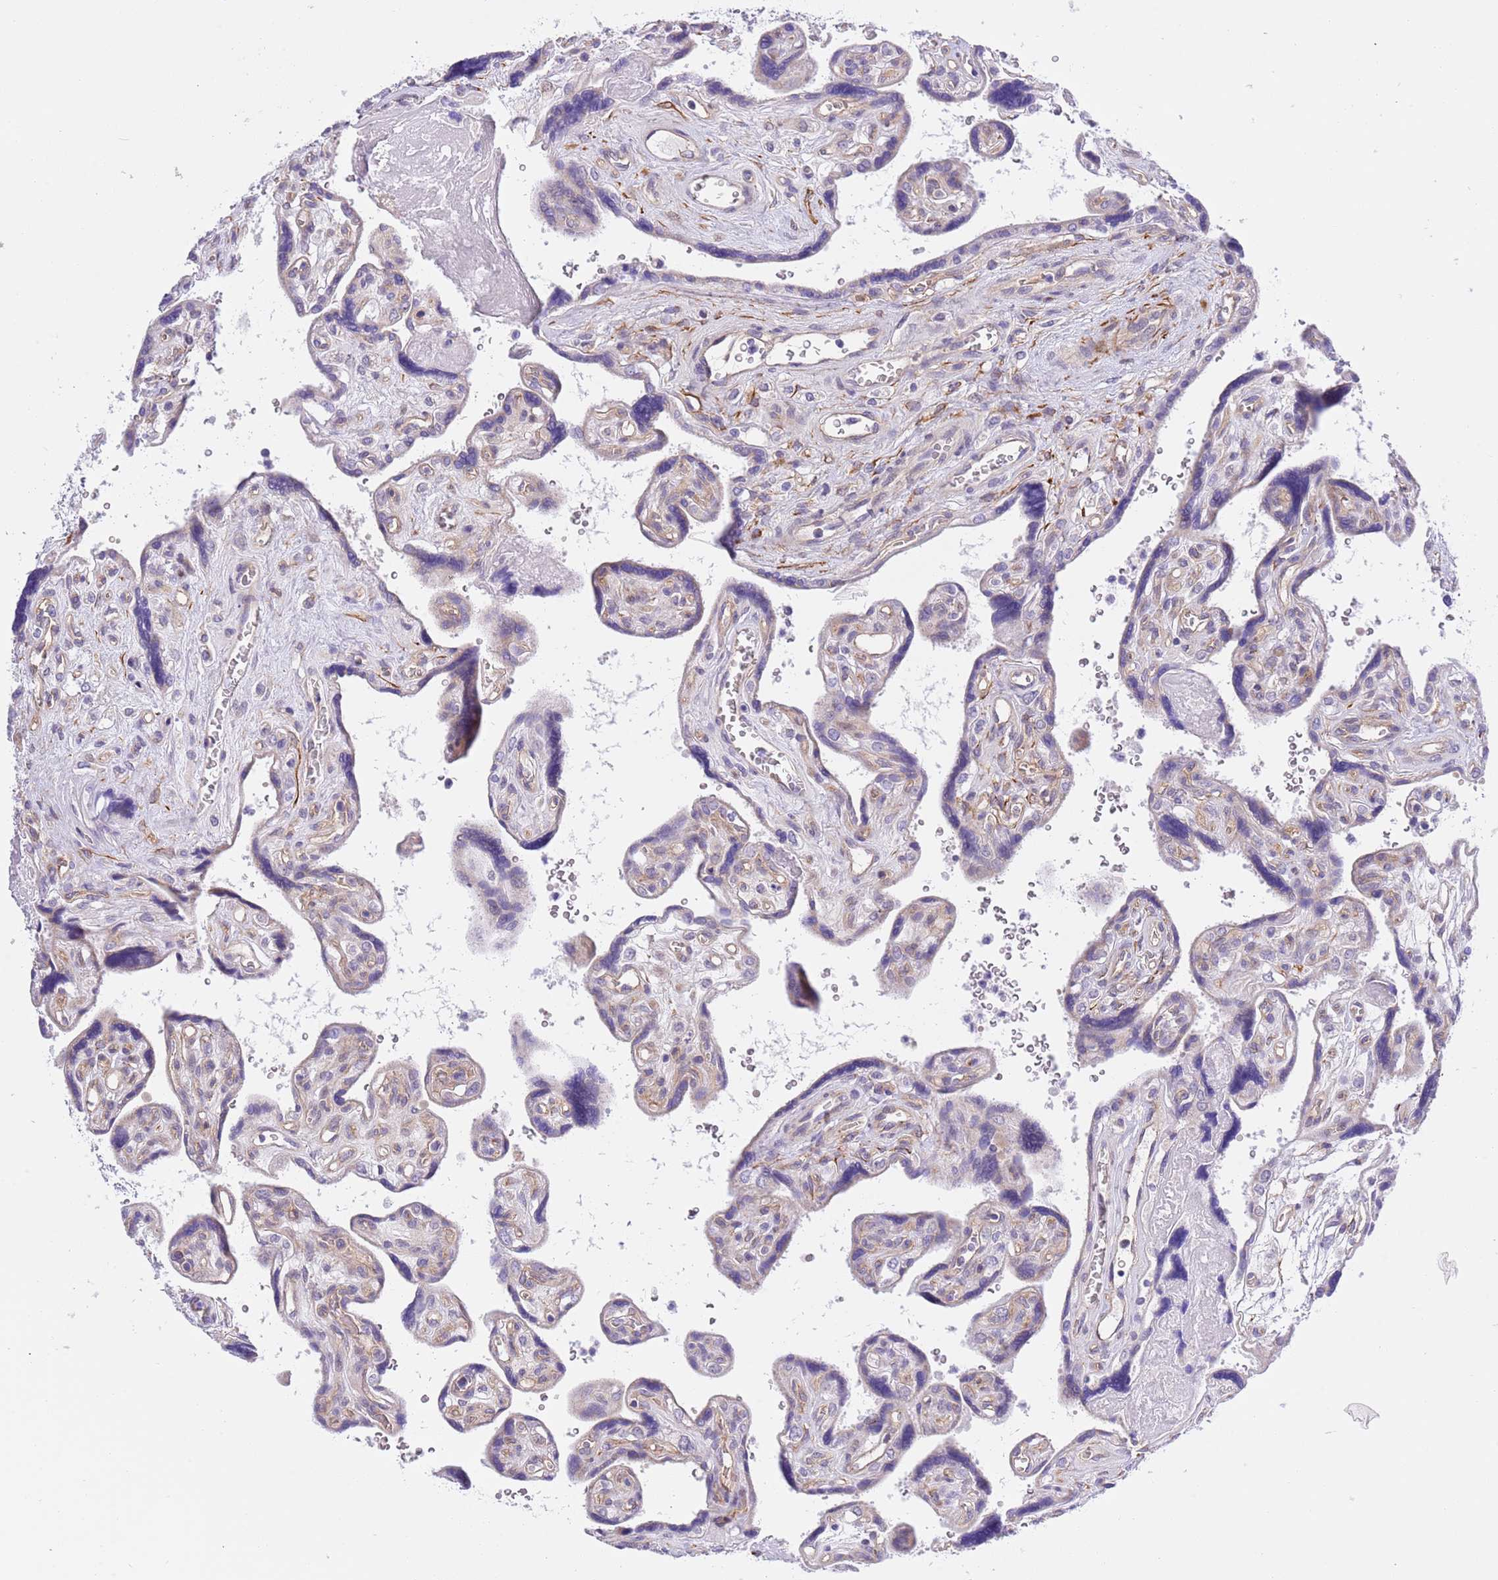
{"staining": {"intensity": "moderate", "quantity": "25%-75%", "location": "cytoplasmic/membranous"}, "tissue": "placenta", "cell_type": "Trophoblastic cells", "image_type": "normal", "snomed": [{"axis": "morphology", "description": "Normal tissue, NOS"}, {"axis": "topography", "description": "Placenta"}], "caption": "Placenta stained for a protein (brown) exhibits moderate cytoplasmic/membranous positive staining in approximately 25%-75% of trophoblastic cells.", "gene": "NET1", "patient": {"sex": "female", "age": 39}}